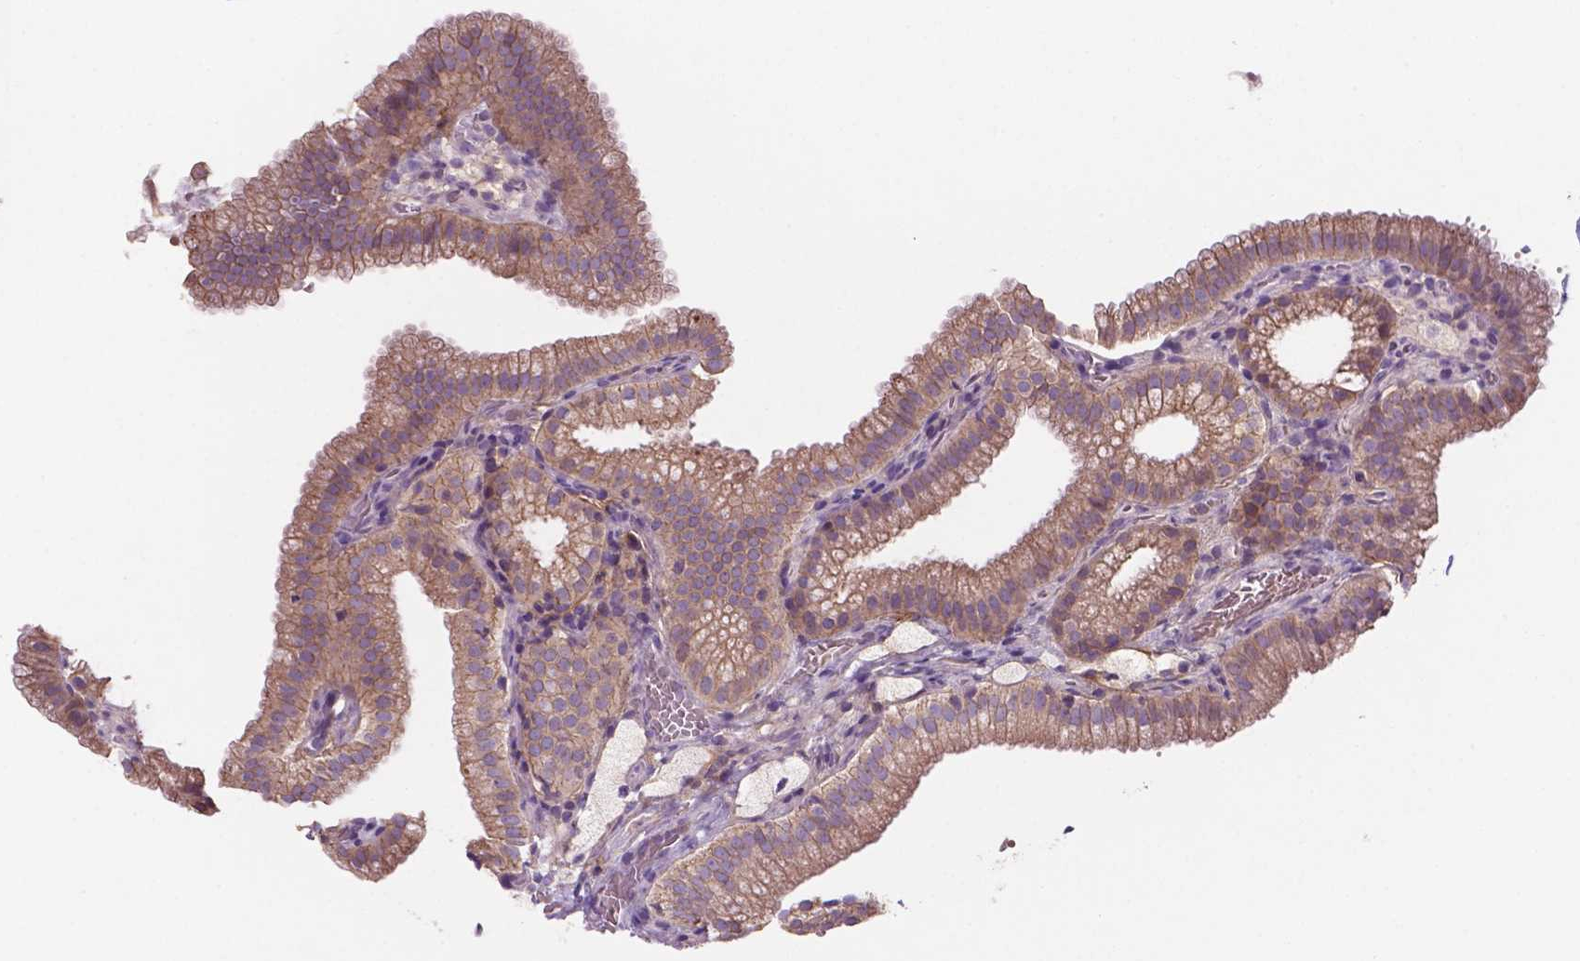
{"staining": {"intensity": "moderate", "quantity": ">75%", "location": "cytoplasmic/membranous"}, "tissue": "gallbladder", "cell_type": "Glandular cells", "image_type": "normal", "snomed": [{"axis": "morphology", "description": "Normal tissue, NOS"}, {"axis": "topography", "description": "Gallbladder"}], "caption": "Immunohistochemistry of unremarkable human gallbladder demonstrates medium levels of moderate cytoplasmic/membranous staining in about >75% of glandular cells.", "gene": "MKRN2OS", "patient": {"sex": "female", "age": 63}}